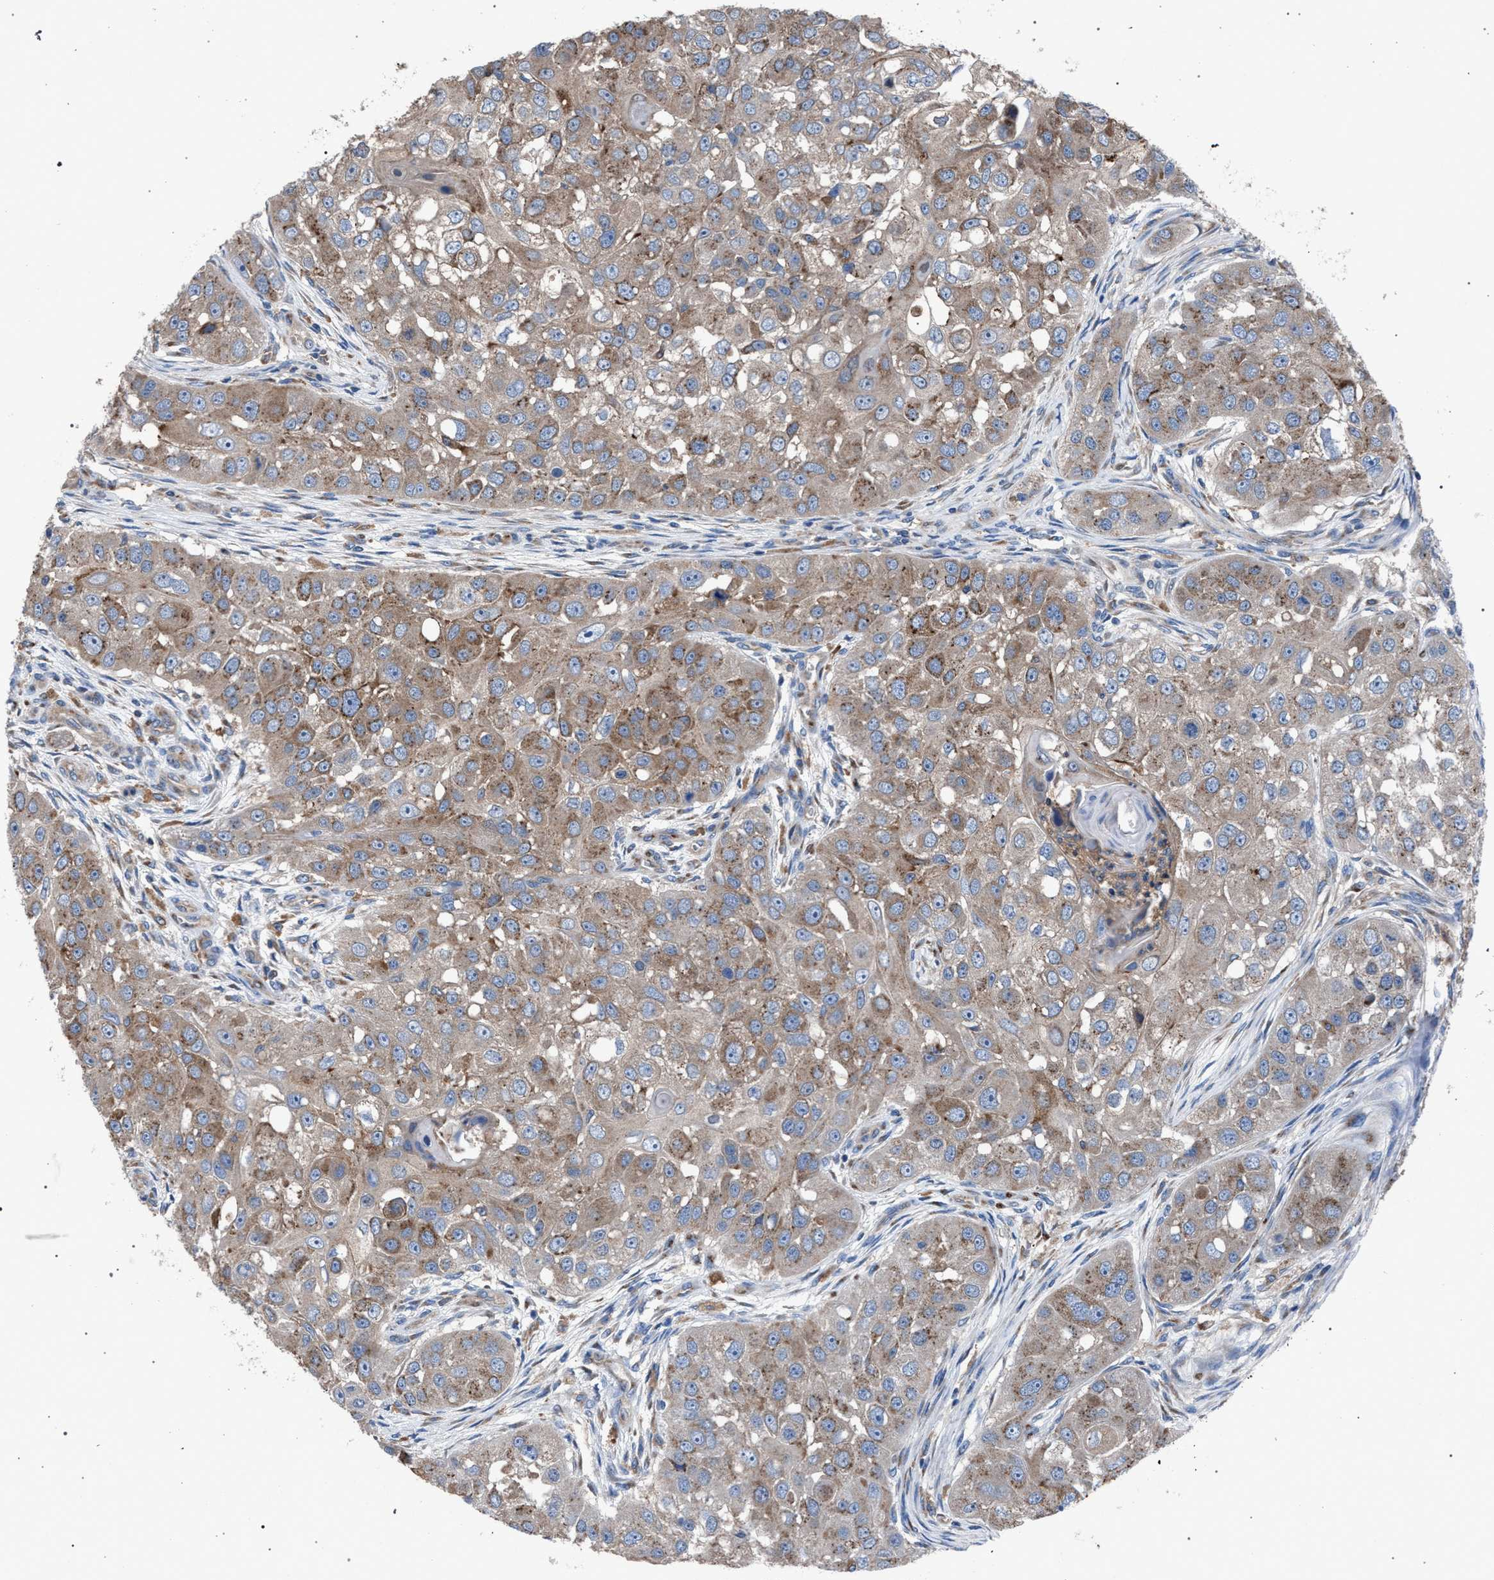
{"staining": {"intensity": "moderate", "quantity": "25%-75%", "location": "cytoplasmic/membranous"}, "tissue": "head and neck cancer", "cell_type": "Tumor cells", "image_type": "cancer", "snomed": [{"axis": "morphology", "description": "Normal tissue, NOS"}, {"axis": "morphology", "description": "Squamous cell carcinoma, NOS"}, {"axis": "topography", "description": "Skeletal muscle"}, {"axis": "topography", "description": "Head-Neck"}], "caption": "This is an image of immunohistochemistry staining of head and neck cancer, which shows moderate positivity in the cytoplasmic/membranous of tumor cells.", "gene": "ATP6V0A1", "patient": {"sex": "male", "age": 51}}